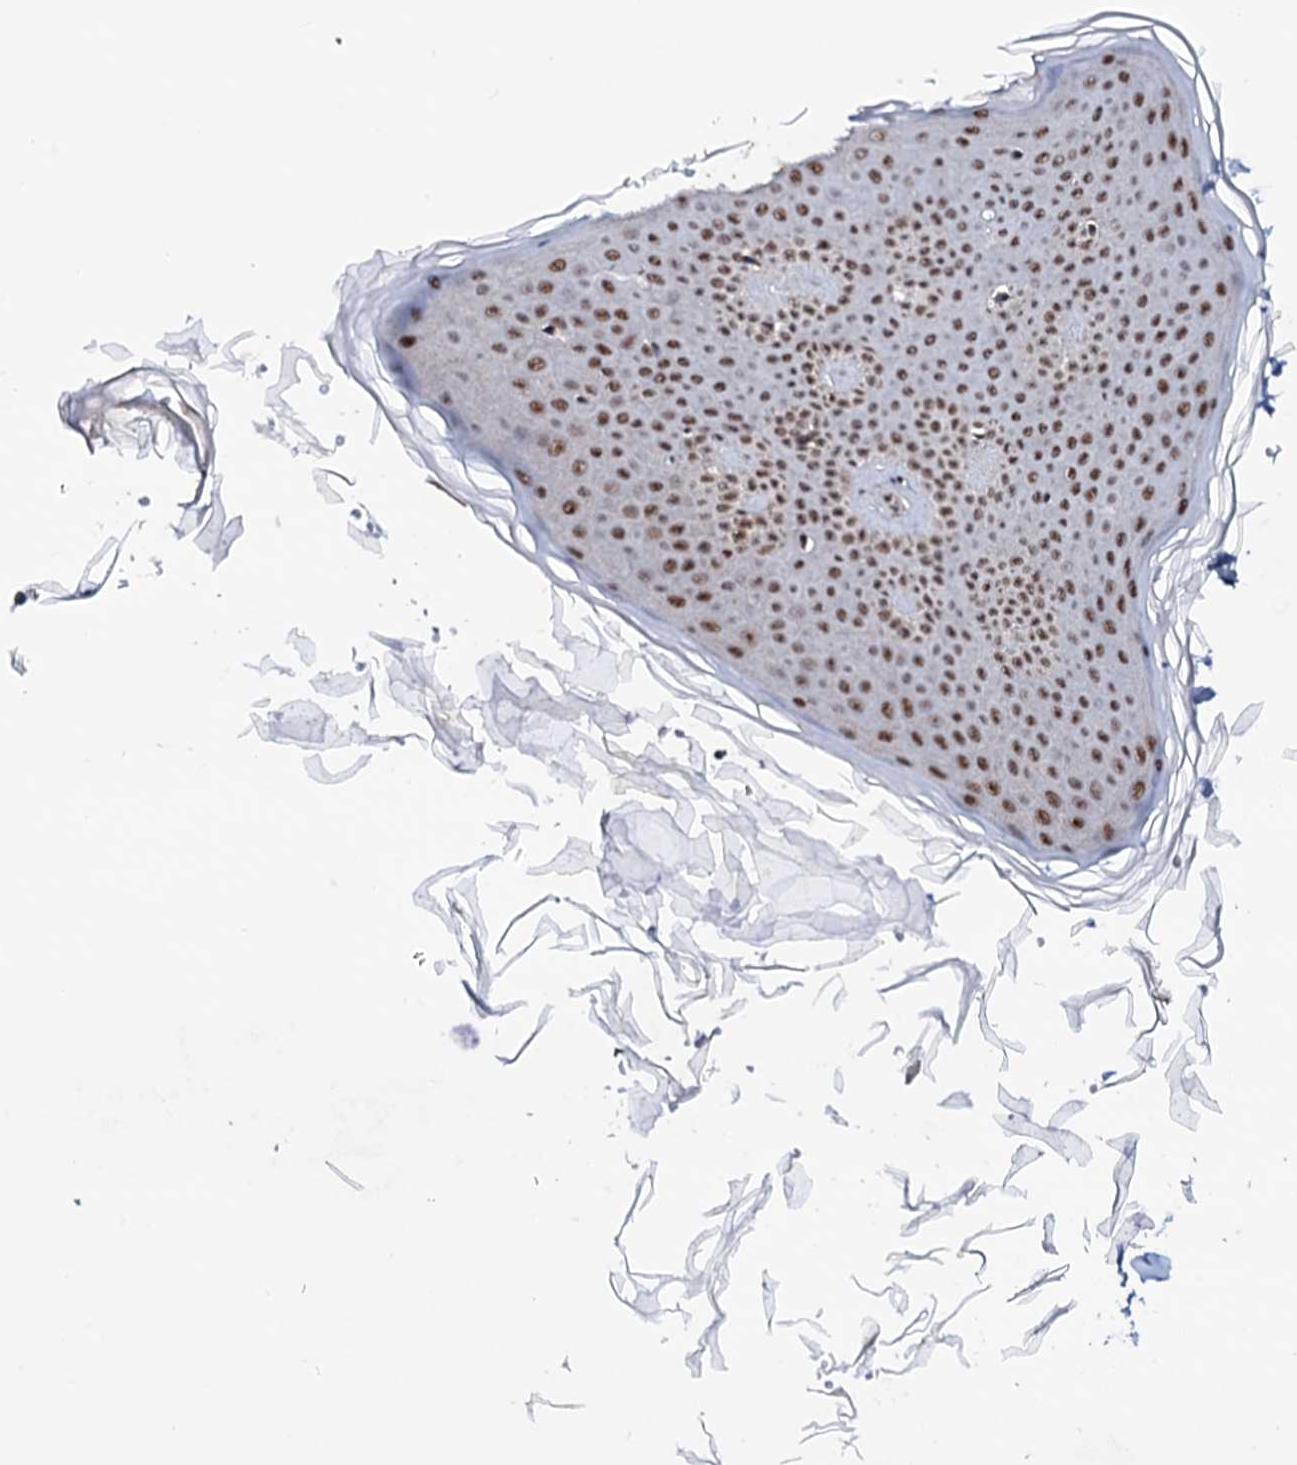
{"staining": {"intensity": "moderate", "quantity": ">75%", "location": "nuclear"}, "tissue": "skin", "cell_type": "Fibroblasts", "image_type": "normal", "snomed": [{"axis": "morphology", "description": "Normal tissue, NOS"}, {"axis": "topography", "description": "Skin"}], "caption": "Protein staining reveals moderate nuclear positivity in about >75% of fibroblasts in benign skin.", "gene": "PRPF18", "patient": {"sex": "male", "age": 36}}